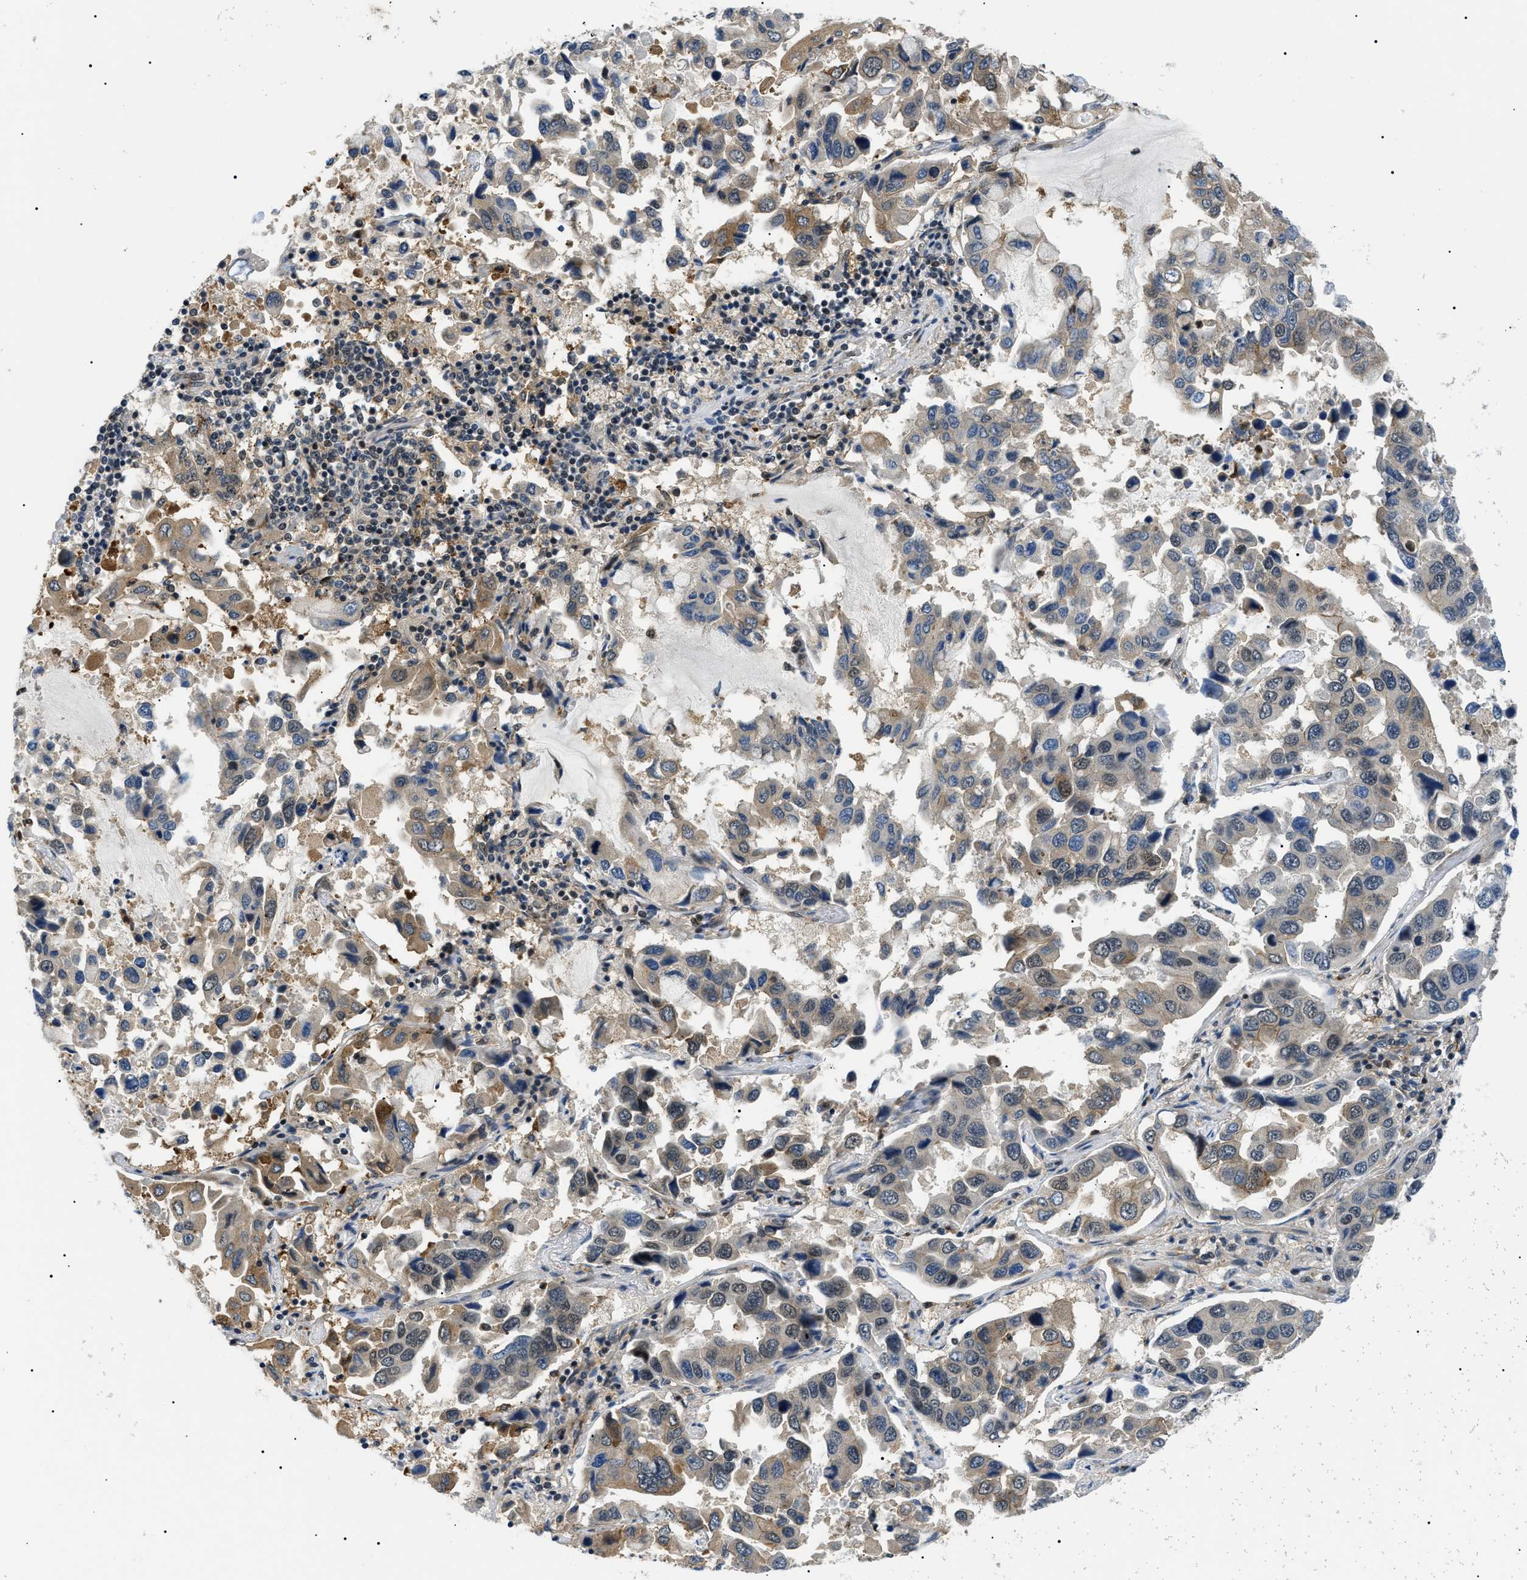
{"staining": {"intensity": "moderate", "quantity": ">75%", "location": "cytoplasmic/membranous,nuclear"}, "tissue": "lung cancer", "cell_type": "Tumor cells", "image_type": "cancer", "snomed": [{"axis": "morphology", "description": "Adenocarcinoma, NOS"}, {"axis": "topography", "description": "Lung"}], "caption": "A histopathology image of lung adenocarcinoma stained for a protein displays moderate cytoplasmic/membranous and nuclear brown staining in tumor cells.", "gene": "RBM15", "patient": {"sex": "male", "age": 64}}